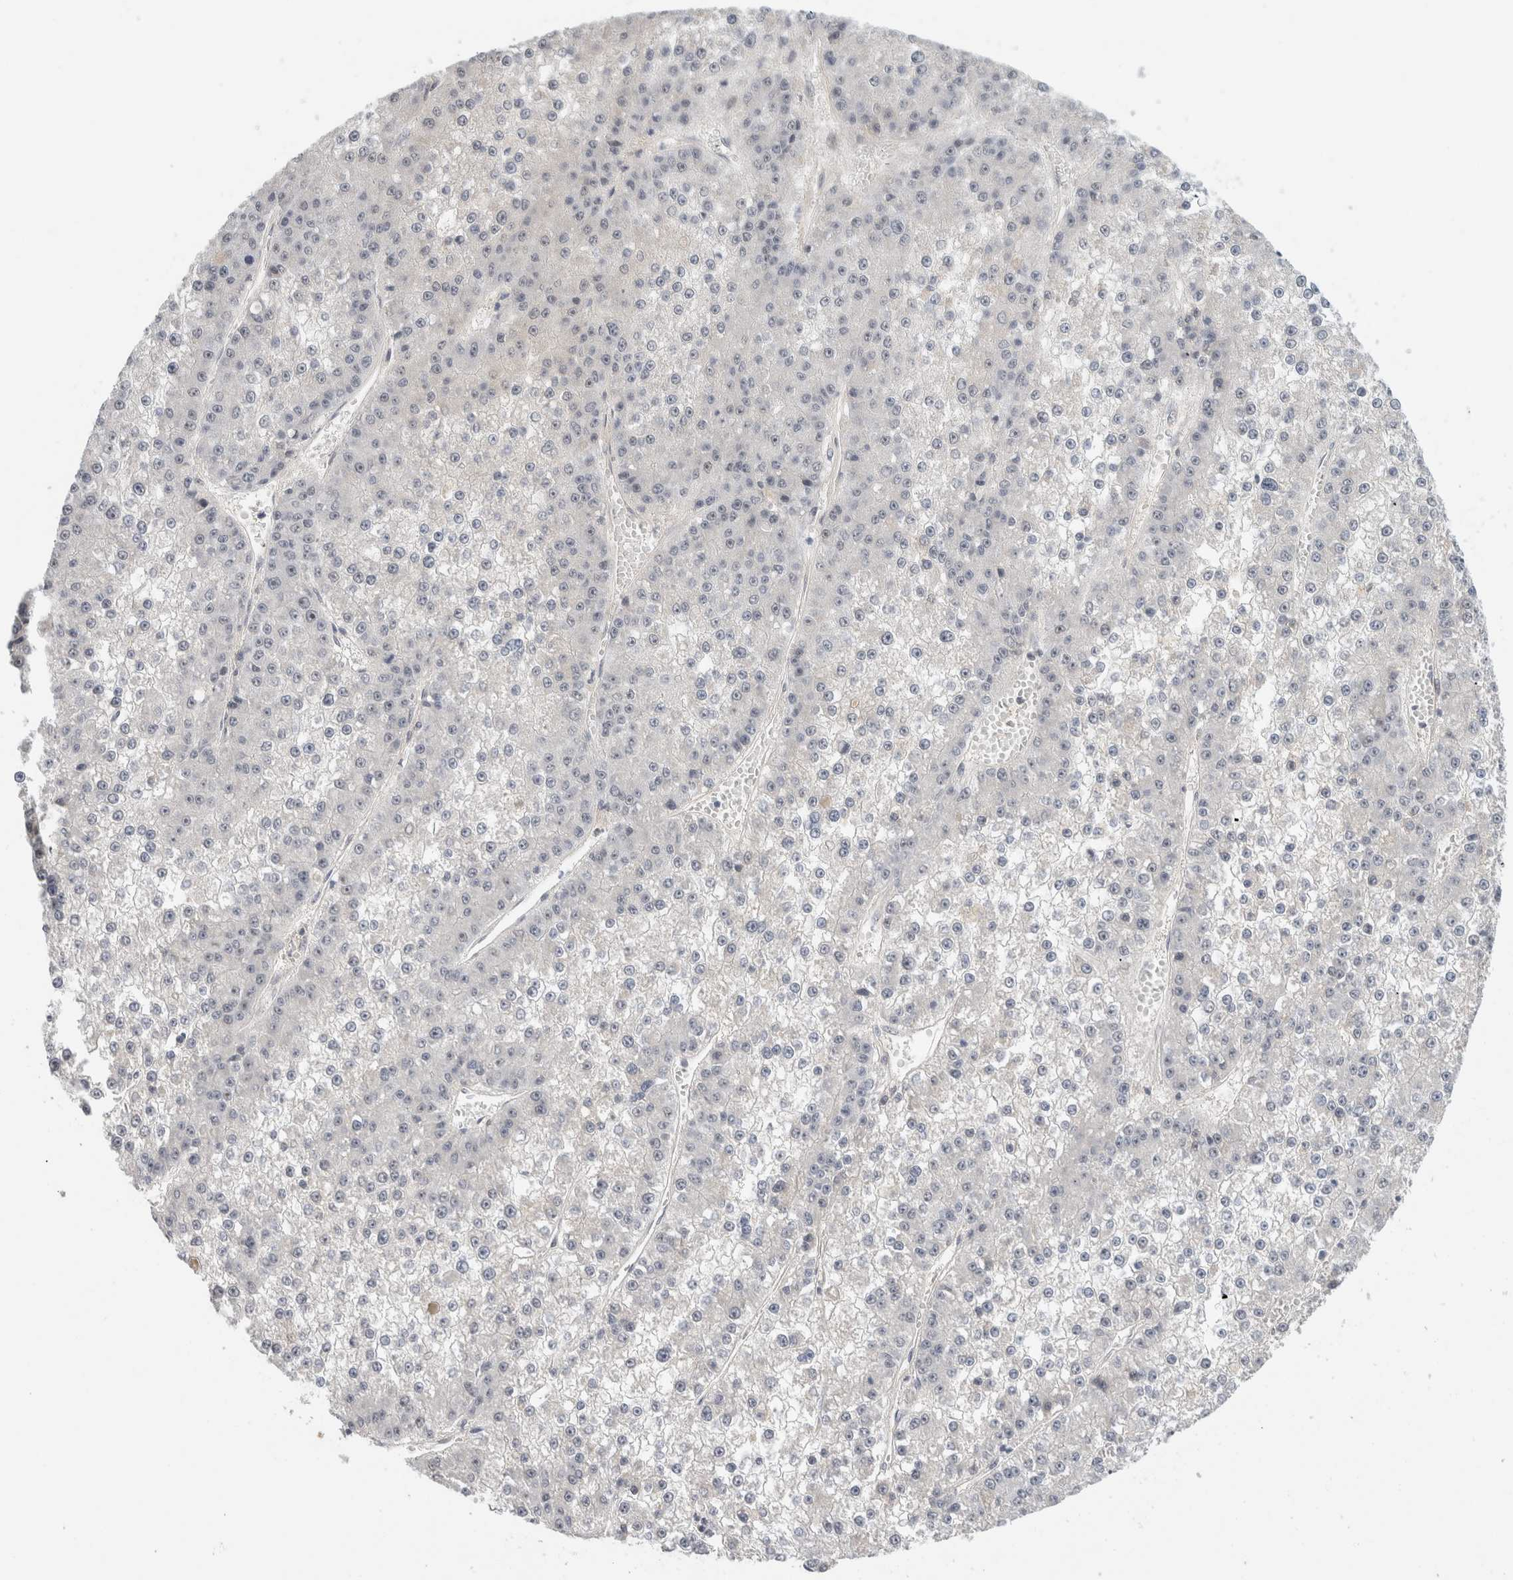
{"staining": {"intensity": "negative", "quantity": "none", "location": "none"}, "tissue": "liver cancer", "cell_type": "Tumor cells", "image_type": "cancer", "snomed": [{"axis": "morphology", "description": "Carcinoma, Hepatocellular, NOS"}, {"axis": "topography", "description": "Liver"}], "caption": "Immunohistochemical staining of liver cancer (hepatocellular carcinoma) shows no significant expression in tumor cells. (Stains: DAB immunohistochemistry with hematoxylin counter stain, Microscopy: brightfield microscopy at high magnification).", "gene": "HCN3", "patient": {"sex": "female", "age": 73}}